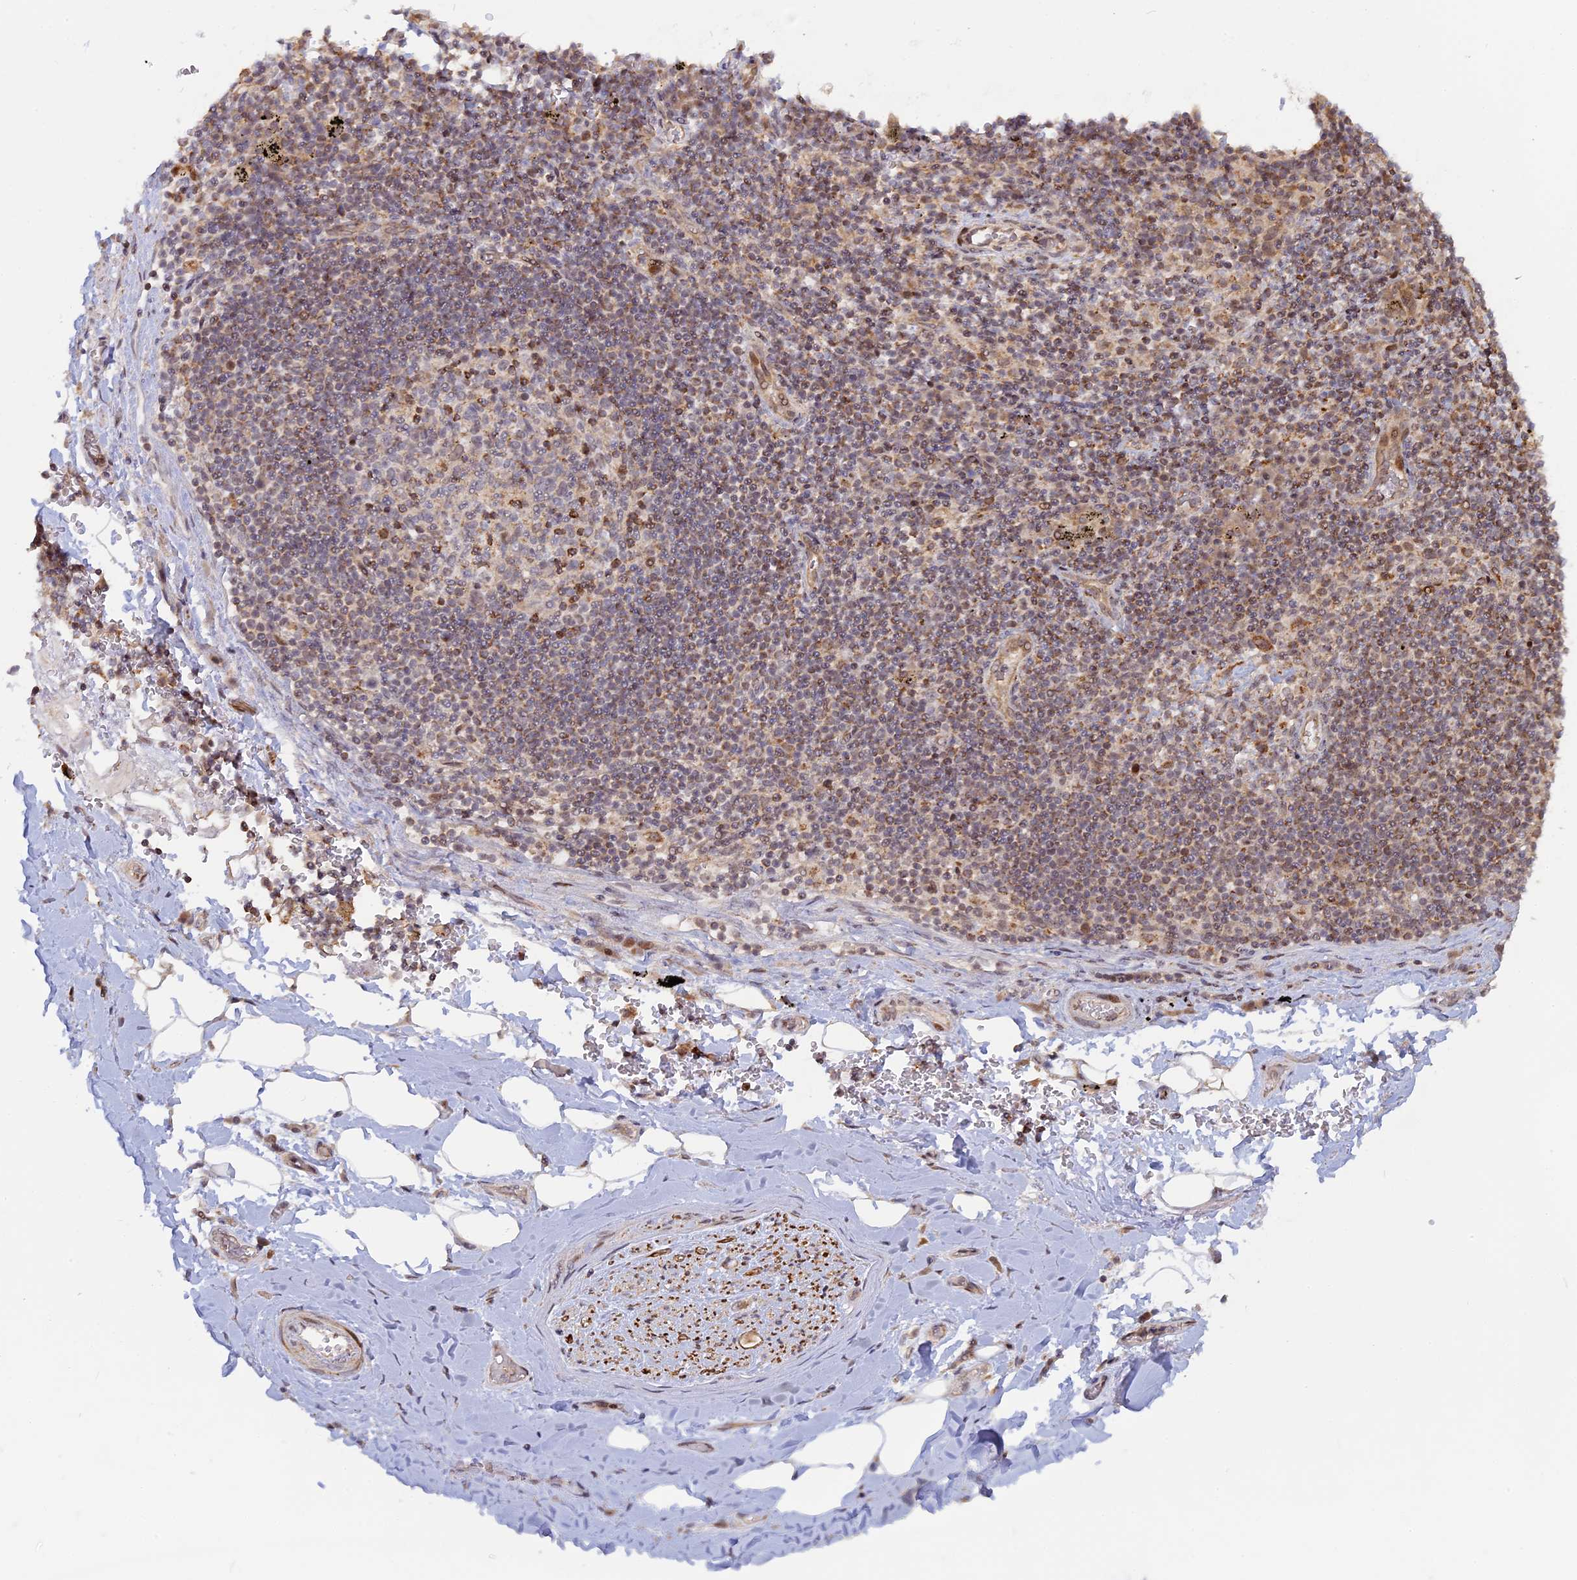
{"staining": {"intensity": "negative", "quantity": "none", "location": "none"}, "tissue": "adipose tissue", "cell_type": "Adipocytes", "image_type": "normal", "snomed": [{"axis": "morphology", "description": "Normal tissue, NOS"}, {"axis": "topography", "description": "Lymph node"}, {"axis": "topography", "description": "Cartilage tissue"}, {"axis": "topography", "description": "Bronchus"}], "caption": "Immunohistochemistry (IHC) of benign human adipose tissue displays no expression in adipocytes.", "gene": "GSKIP", "patient": {"sex": "male", "age": 63}}